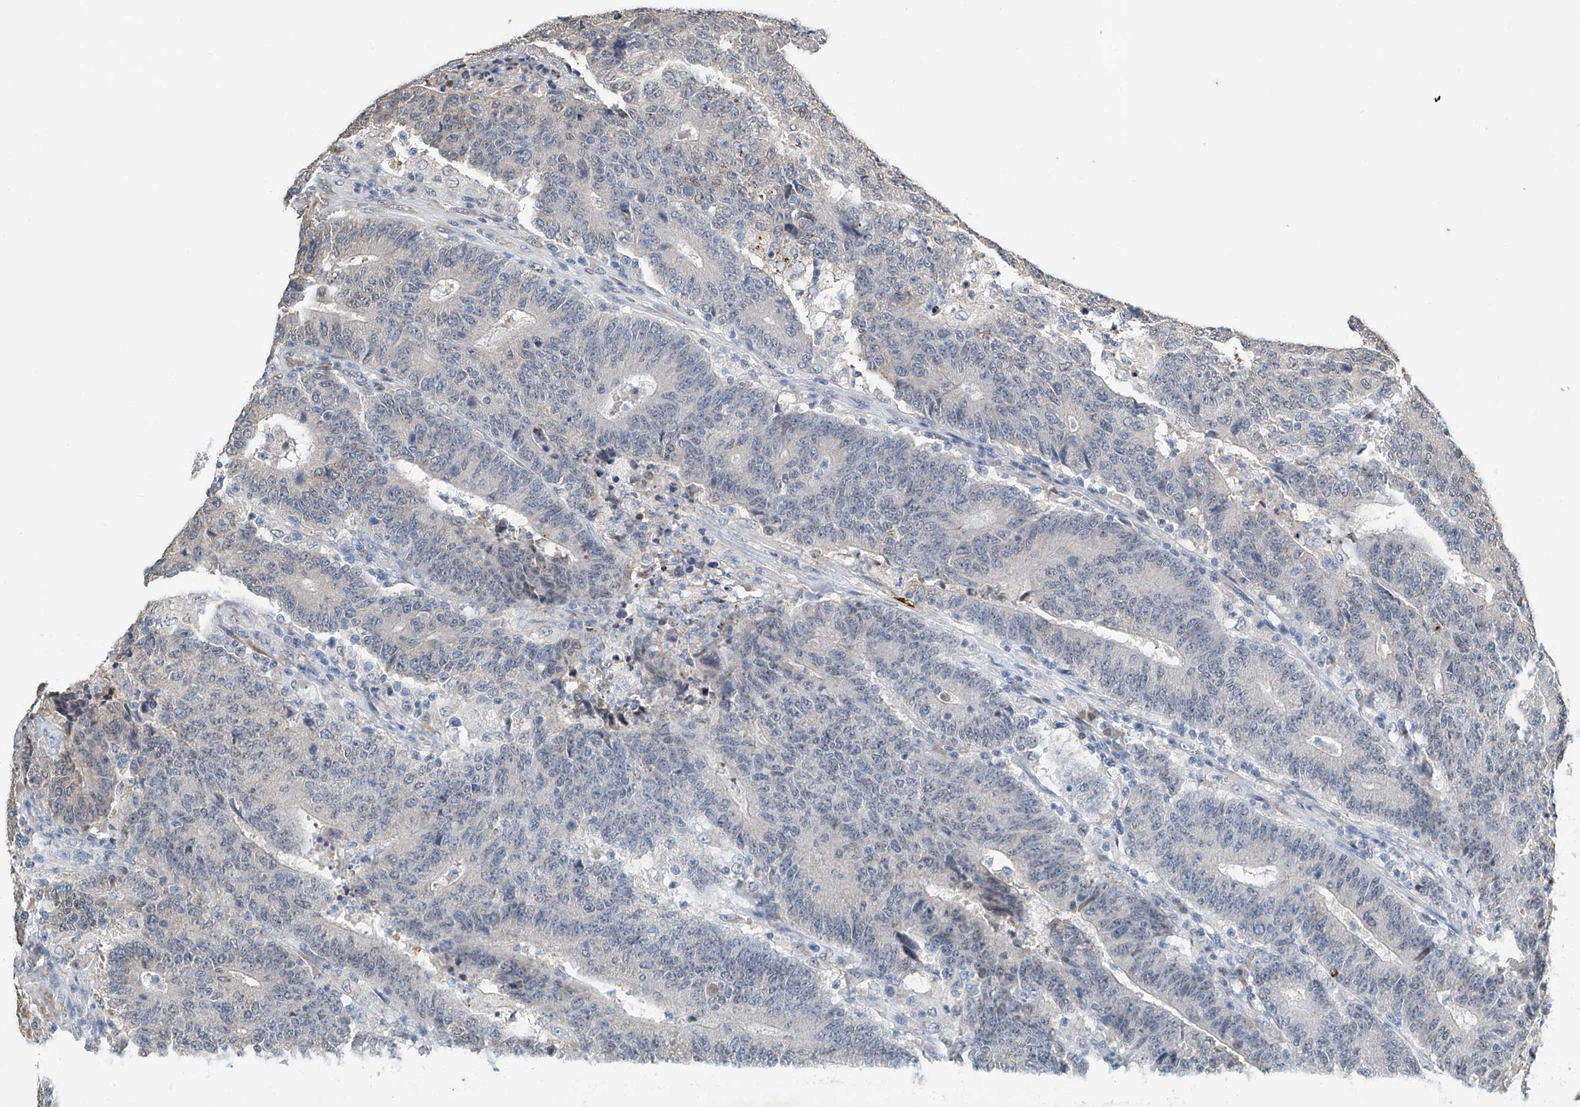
{"staining": {"intensity": "negative", "quantity": "none", "location": "none"}, "tissue": "colorectal cancer", "cell_type": "Tumor cells", "image_type": "cancer", "snomed": [{"axis": "morphology", "description": "Normal tissue, NOS"}, {"axis": "morphology", "description": "Adenocarcinoma, NOS"}, {"axis": "topography", "description": "Colon"}], "caption": "Tumor cells show no significant protein positivity in colorectal cancer (adenocarcinoma).", "gene": "CTDP1", "patient": {"sex": "female", "age": 75}}